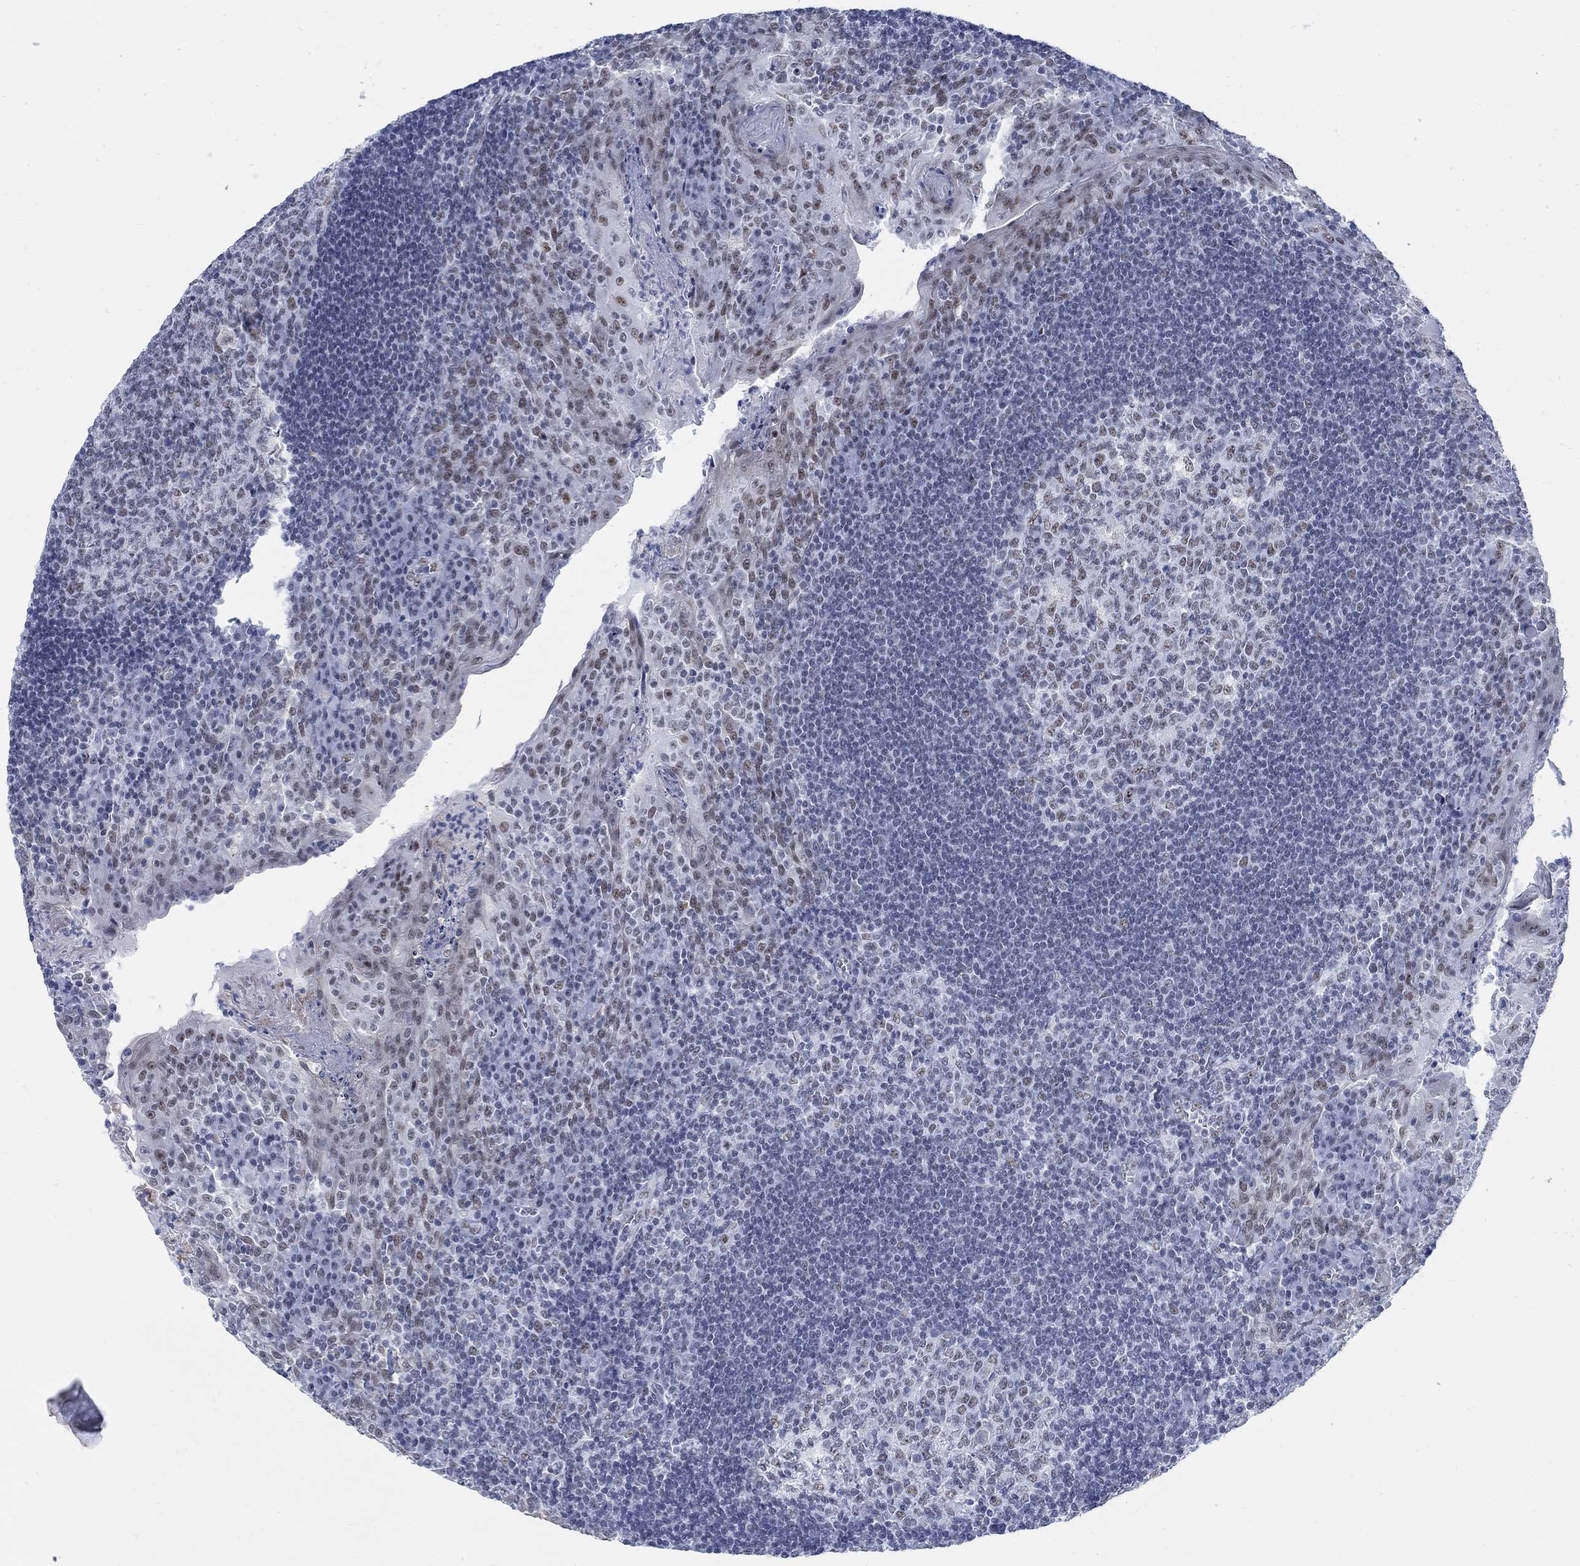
{"staining": {"intensity": "weak", "quantity": "<25%", "location": "nuclear"}, "tissue": "tonsil", "cell_type": "Germinal center cells", "image_type": "normal", "snomed": [{"axis": "morphology", "description": "Normal tissue, NOS"}, {"axis": "topography", "description": "Tonsil"}], "caption": "Immunohistochemical staining of normal human tonsil displays no significant expression in germinal center cells.", "gene": "DLK1", "patient": {"sex": "female", "age": 12}}